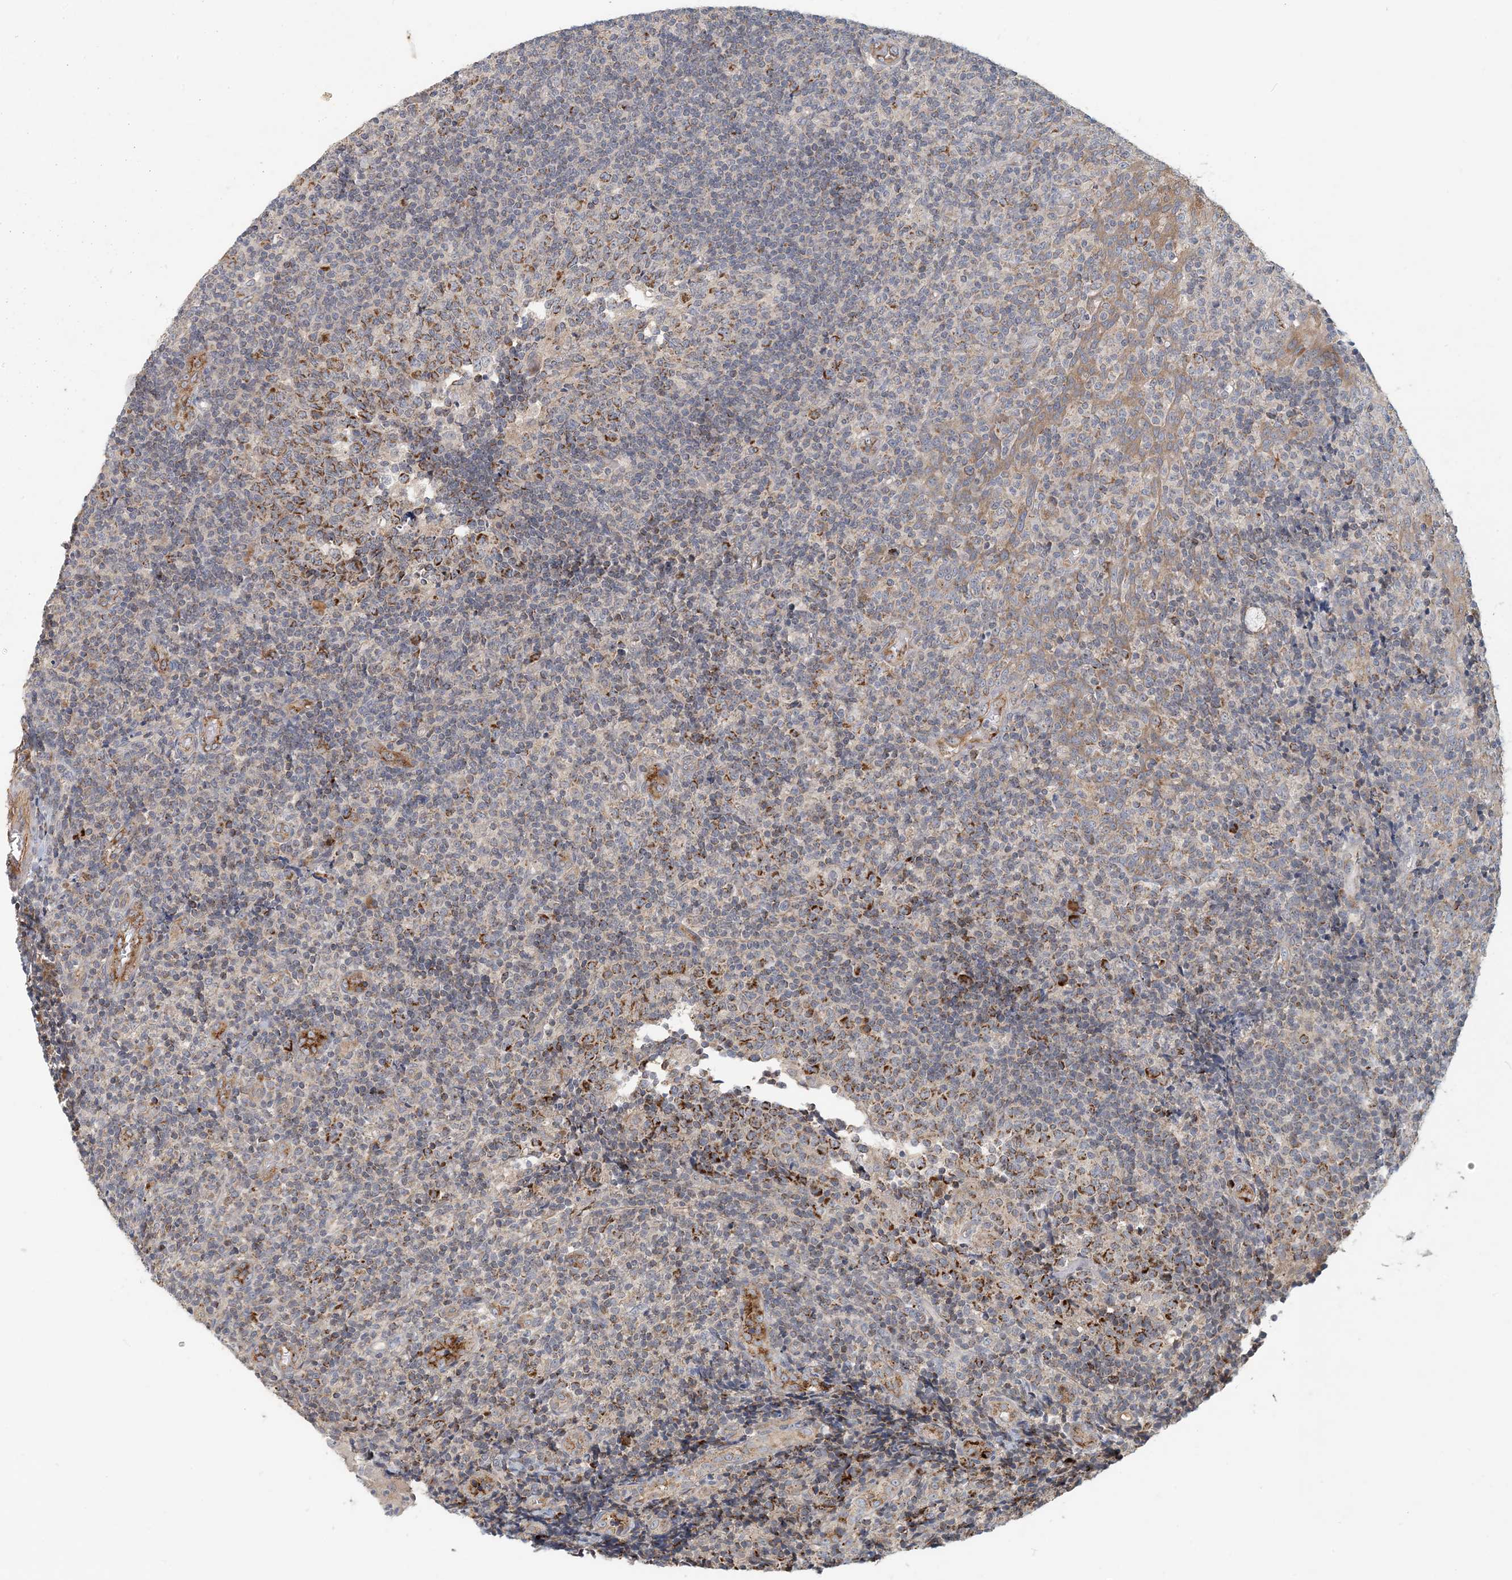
{"staining": {"intensity": "strong", "quantity": "25%-75%", "location": "cytoplasmic/membranous"}, "tissue": "tonsil", "cell_type": "Germinal center cells", "image_type": "normal", "snomed": [{"axis": "morphology", "description": "Normal tissue, NOS"}, {"axis": "topography", "description": "Tonsil"}], "caption": "Immunohistochemical staining of normal human tonsil demonstrates high levels of strong cytoplasmic/membranous expression in approximately 25%-75% of germinal center cells.", "gene": "ZBTB3", "patient": {"sex": "female", "age": 19}}